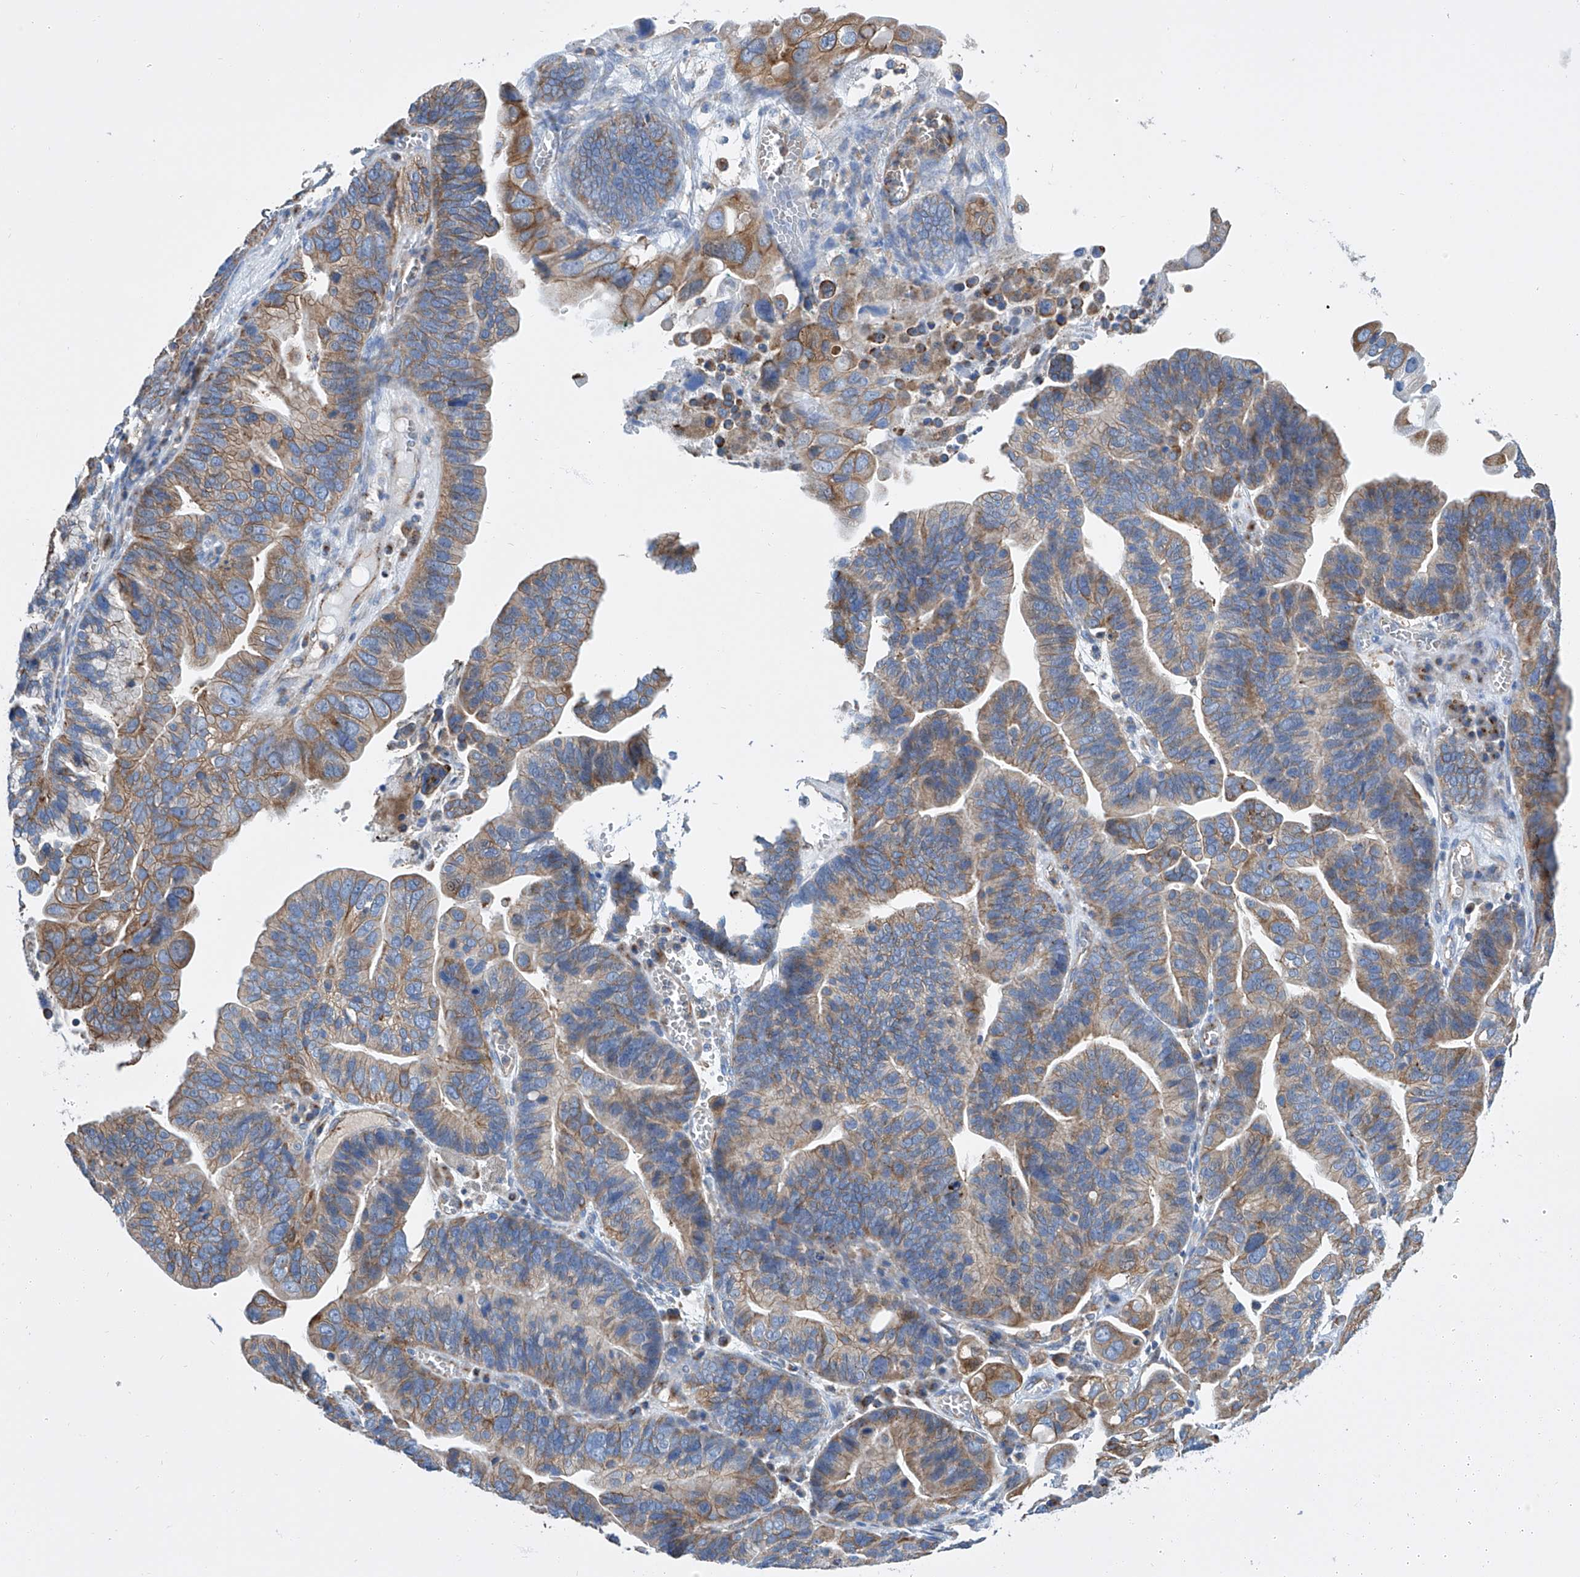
{"staining": {"intensity": "moderate", "quantity": "25%-75%", "location": "cytoplasmic/membranous"}, "tissue": "ovarian cancer", "cell_type": "Tumor cells", "image_type": "cancer", "snomed": [{"axis": "morphology", "description": "Cystadenocarcinoma, serous, NOS"}, {"axis": "topography", "description": "Ovary"}], "caption": "This micrograph exhibits immunohistochemistry (IHC) staining of human ovarian serous cystadenocarcinoma, with medium moderate cytoplasmic/membranous staining in about 25%-75% of tumor cells.", "gene": "GPT", "patient": {"sex": "female", "age": 56}}